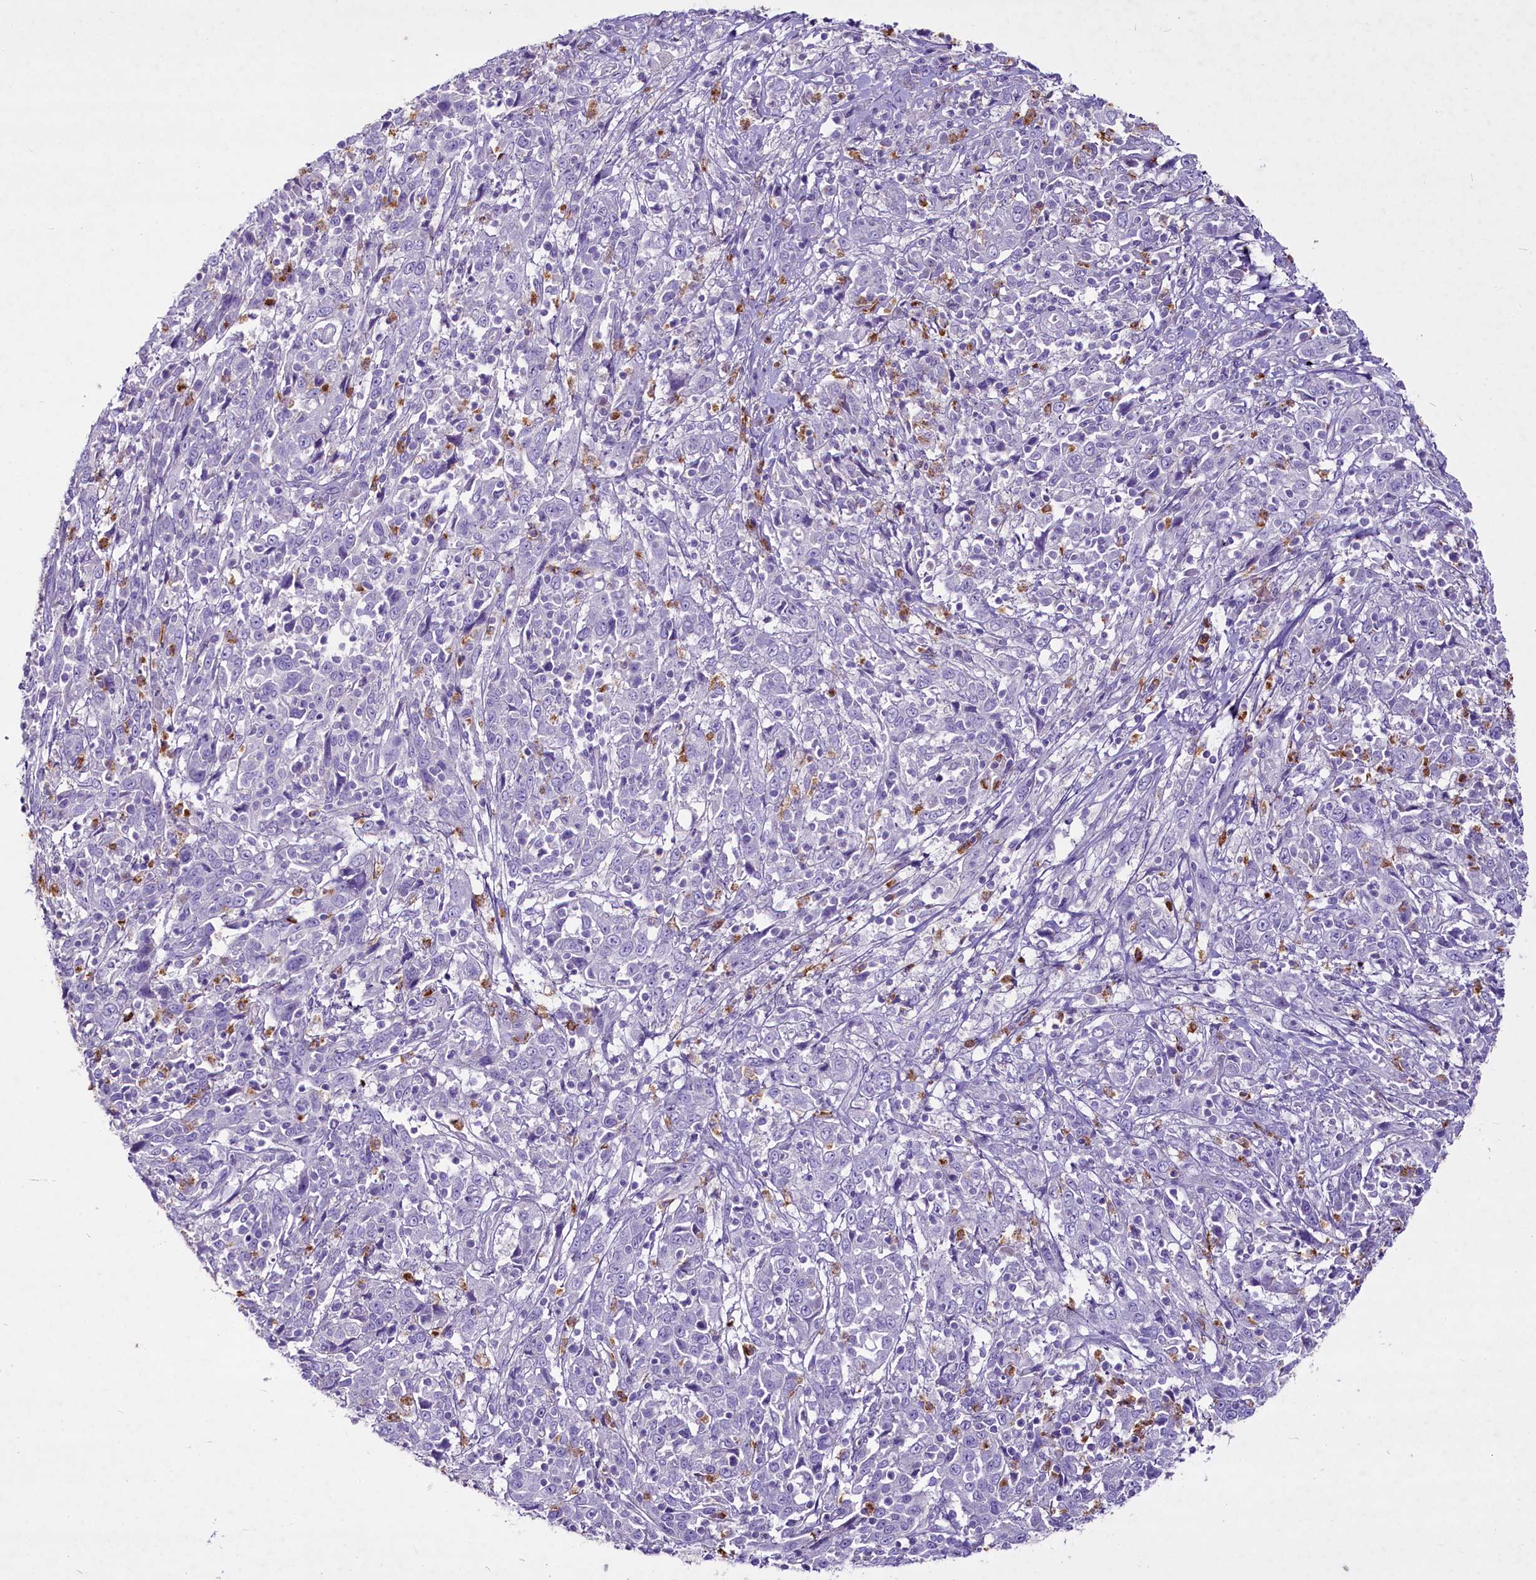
{"staining": {"intensity": "negative", "quantity": "none", "location": "none"}, "tissue": "cervical cancer", "cell_type": "Tumor cells", "image_type": "cancer", "snomed": [{"axis": "morphology", "description": "Squamous cell carcinoma, NOS"}, {"axis": "topography", "description": "Cervix"}], "caption": "There is no significant positivity in tumor cells of squamous cell carcinoma (cervical).", "gene": "FAM209B", "patient": {"sex": "female", "age": 46}}